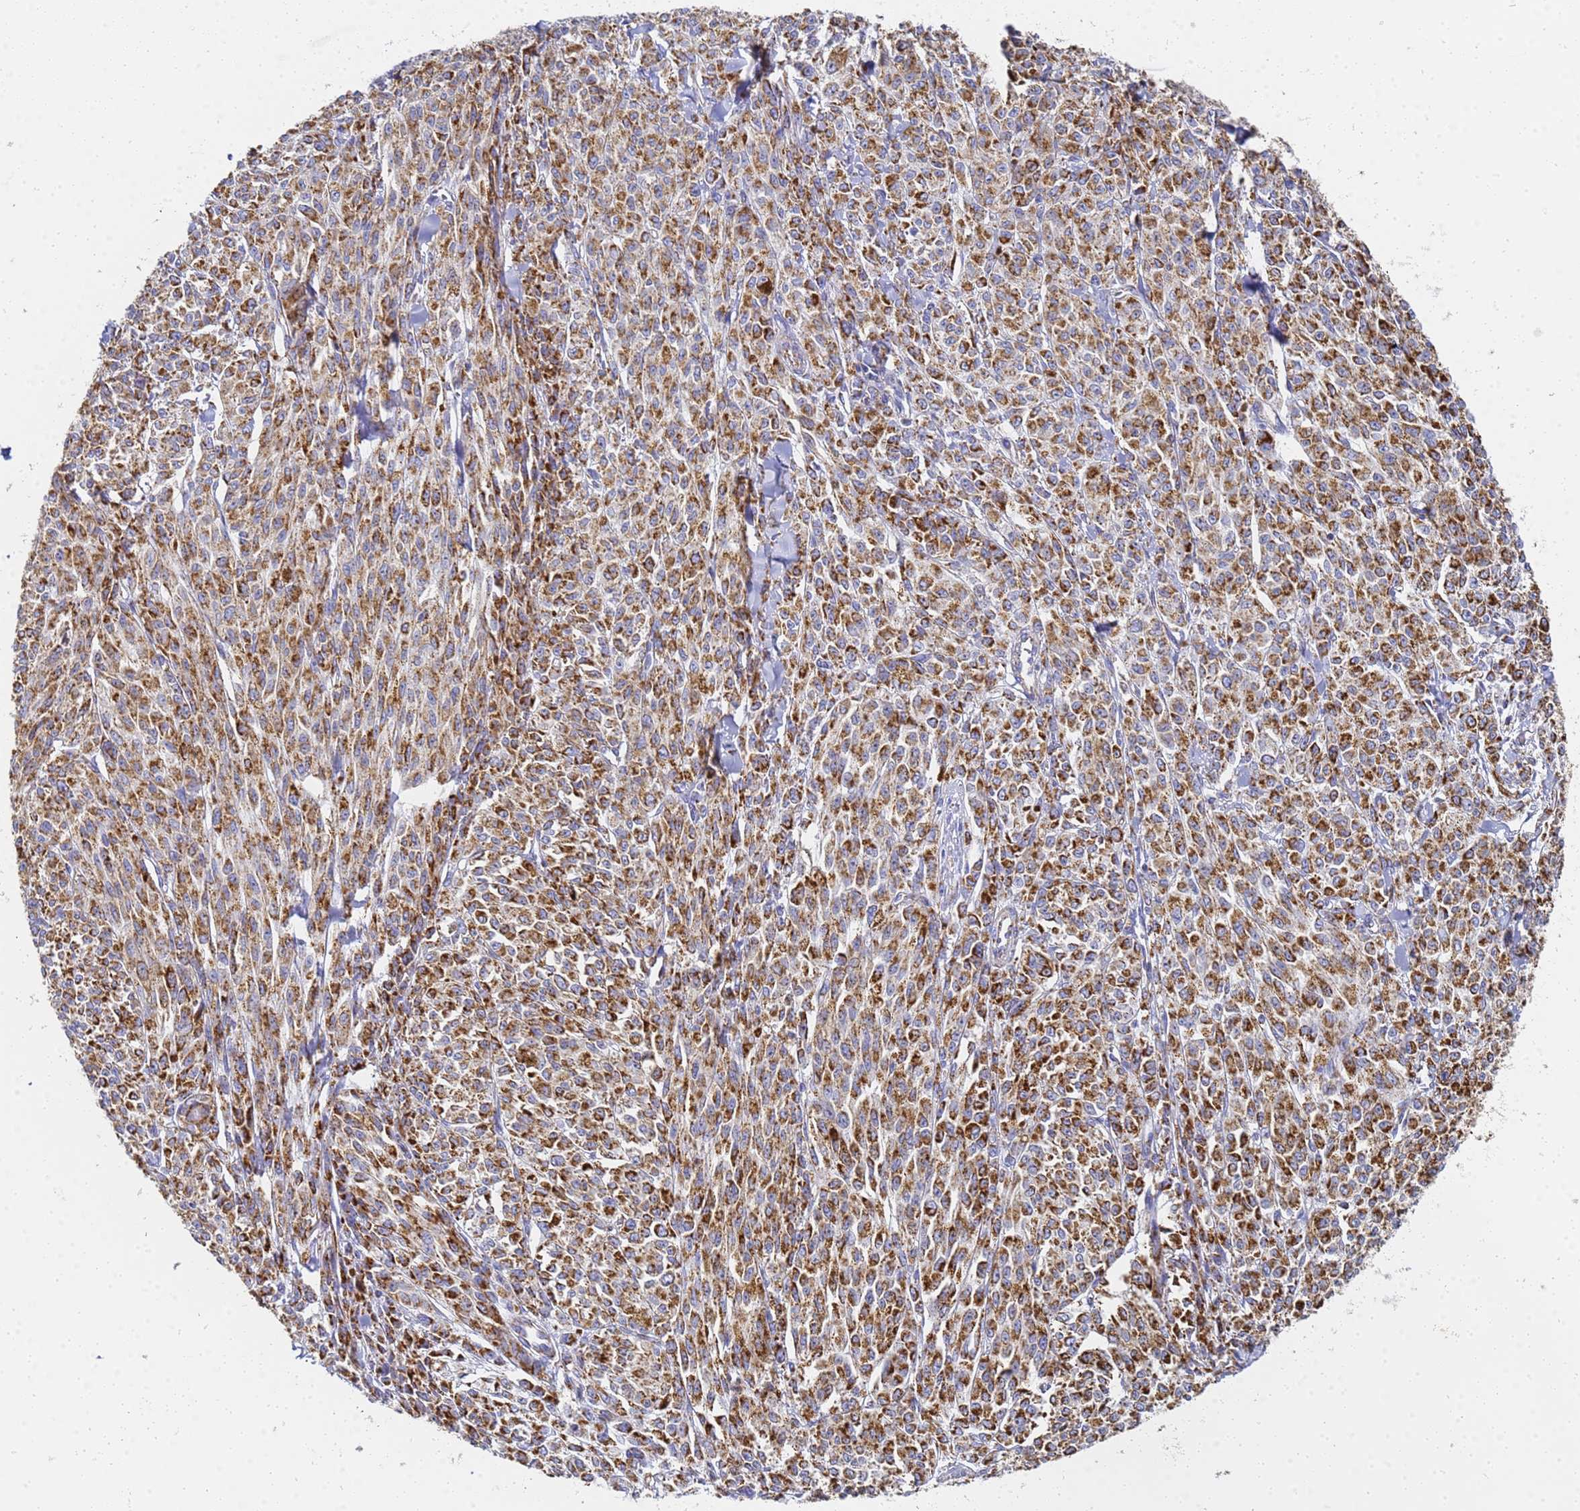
{"staining": {"intensity": "strong", "quantity": ">75%", "location": "cytoplasmic/membranous"}, "tissue": "melanoma", "cell_type": "Tumor cells", "image_type": "cancer", "snomed": [{"axis": "morphology", "description": "Malignant melanoma, NOS"}, {"axis": "topography", "description": "Skin"}], "caption": "High-magnification brightfield microscopy of melanoma stained with DAB (brown) and counterstained with hematoxylin (blue). tumor cells exhibit strong cytoplasmic/membranous staining is appreciated in approximately>75% of cells.", "gene": "CNIH4", "patient": {"sex": "female", "age": 52}}